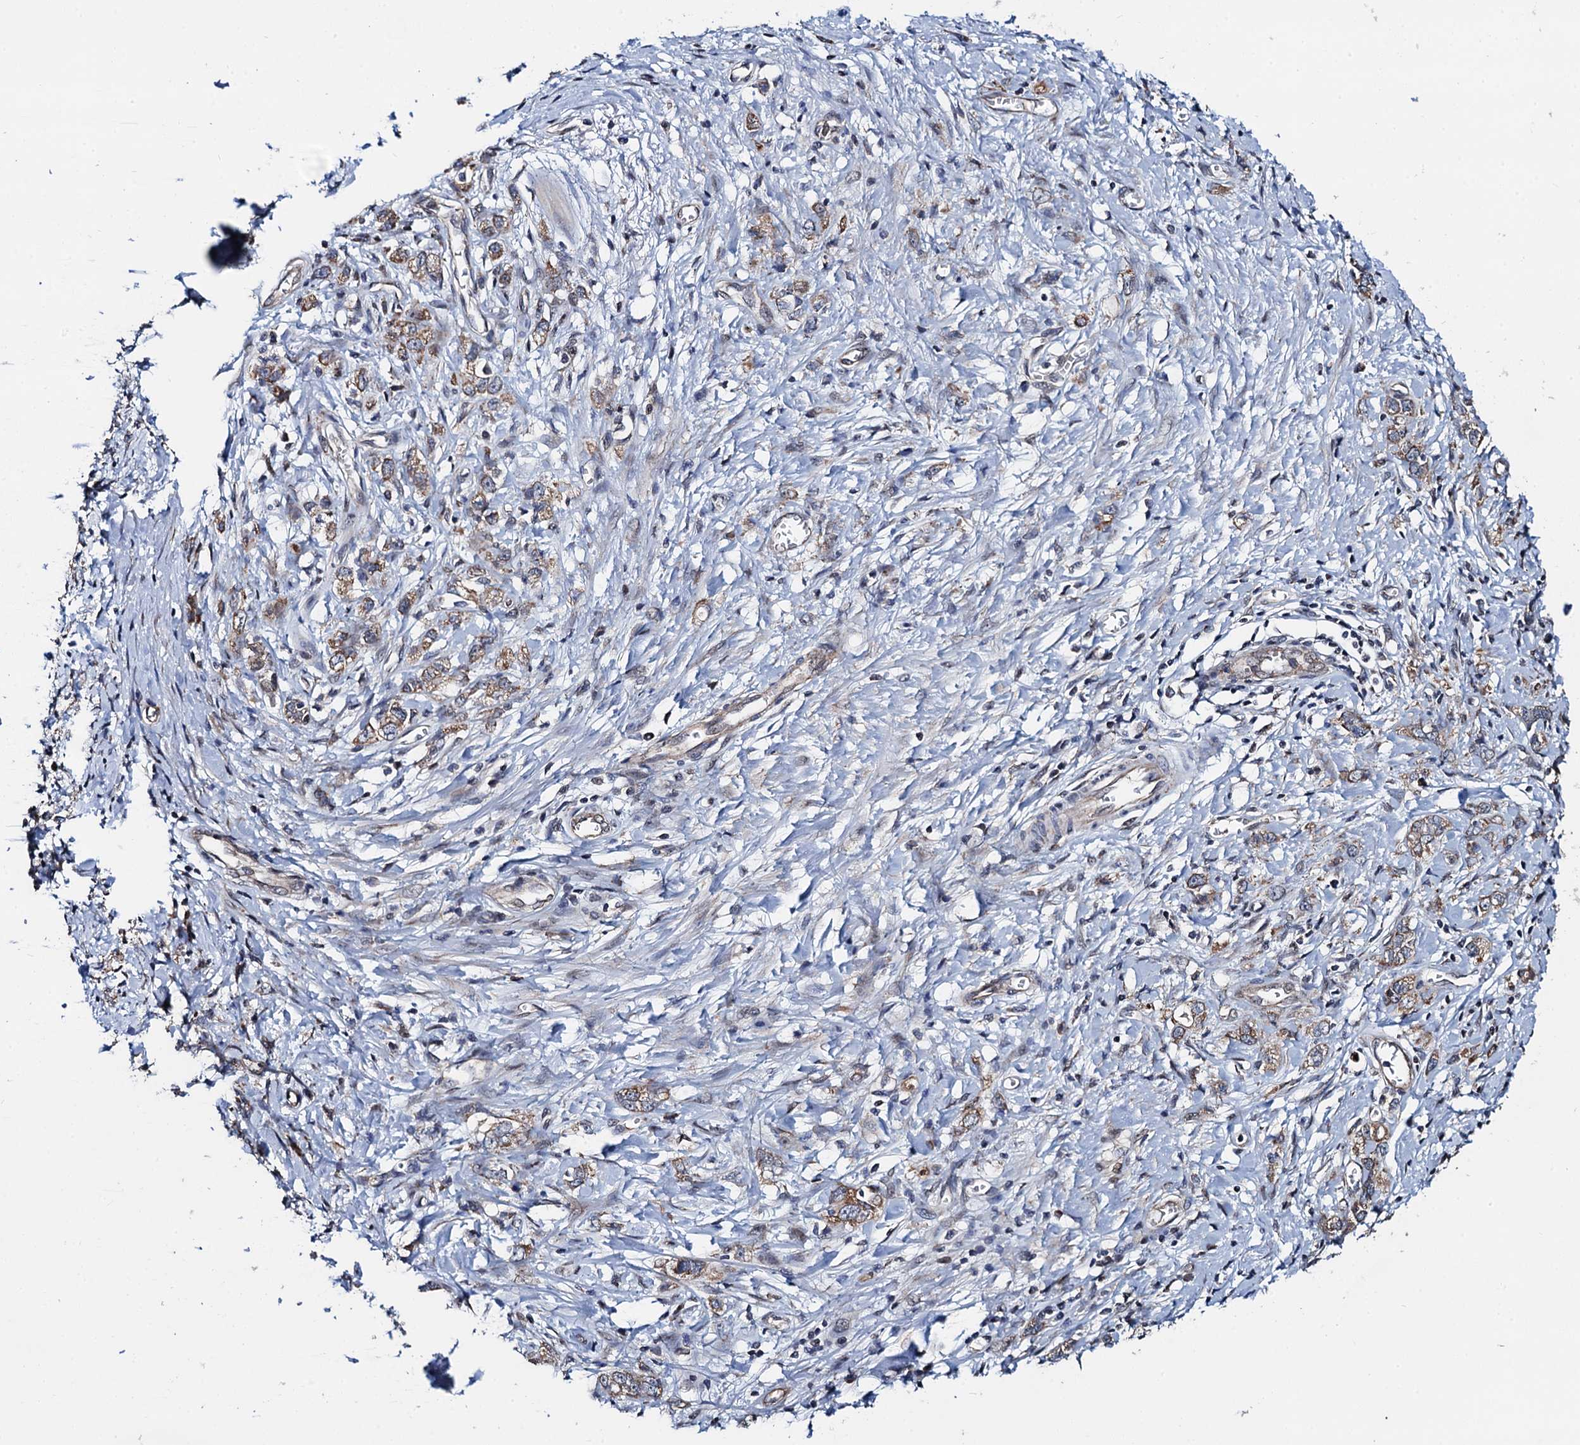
{"staining": {"intensity": "moderate", "quantity": ">75%", "location": "cytoplasmic/membranous"}, "tissue": "stomach cancer", "cell_type": "Tumor cells", "image_type": "cancer", "snomed": [{"axis": "morphology", "description": "Adenocarcinoma, NOS"}, {"axis": "topography", "description": "Stomach"}], "caption": "The image reveals a brown stain indicating the presence of a protein in the cytoplasmic/membranous of tumor cells in stomach adenocarcinoma.", "gene": "PTCD3", "patient": {"sex": "female", "age": 76}}